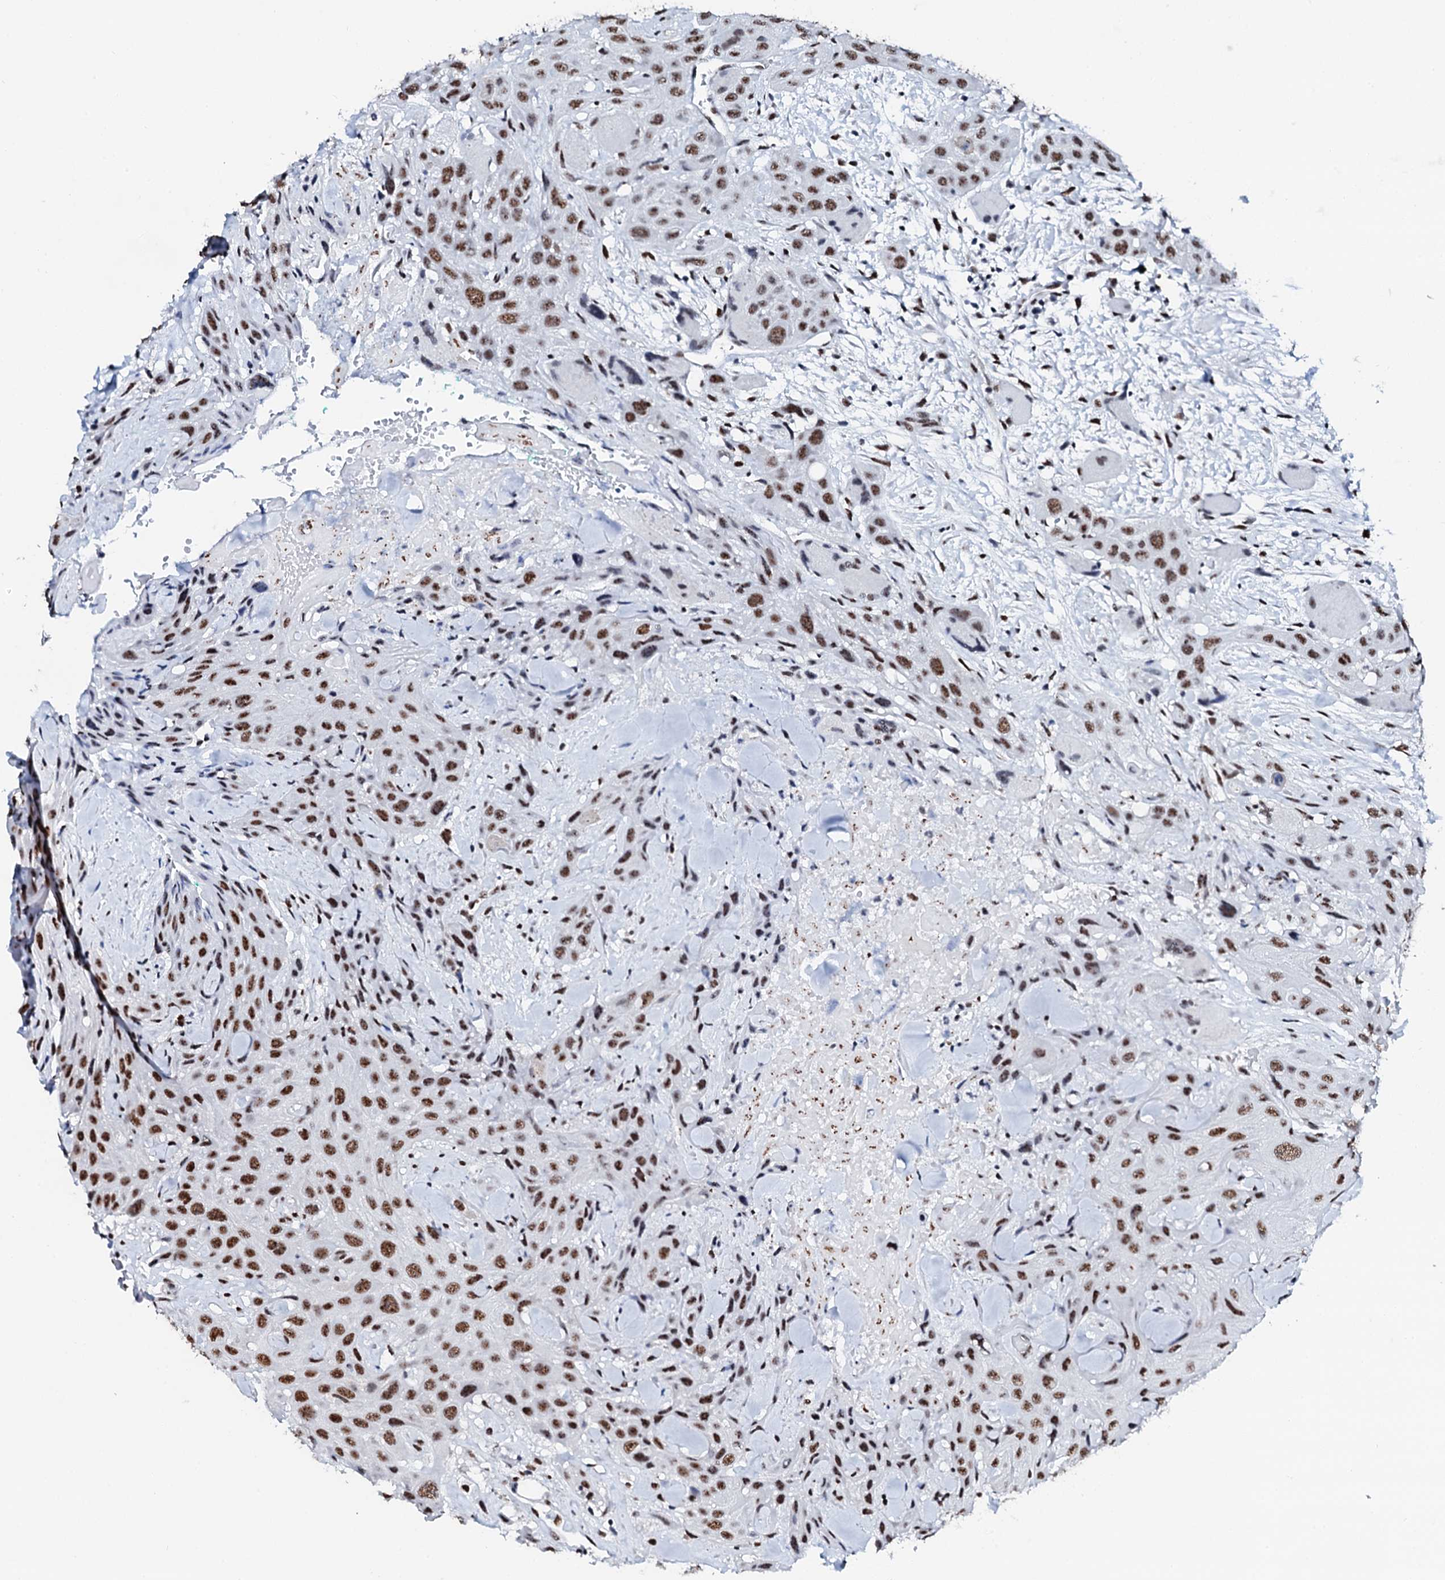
{"staining": {"intensity": "strong", "quantity": ">75%", "location": "nuclear"}, "tissue": "head and neck cancer", "cell_type": "Tumor cells", "image_type": "cancer", "snomed": [{"axis": "morphology", "description": "Squamous cell carcinoma, NOS"}, {"axis": "topography", "description": "Head-Neck"}], "caption": "IHC of head and neck cancer exhibits high levels of strong nuclear positivity in approximately >75% of tumor cells.", "gene": "NKAPD1", "patient": {"sex": "male", "age": 81}}